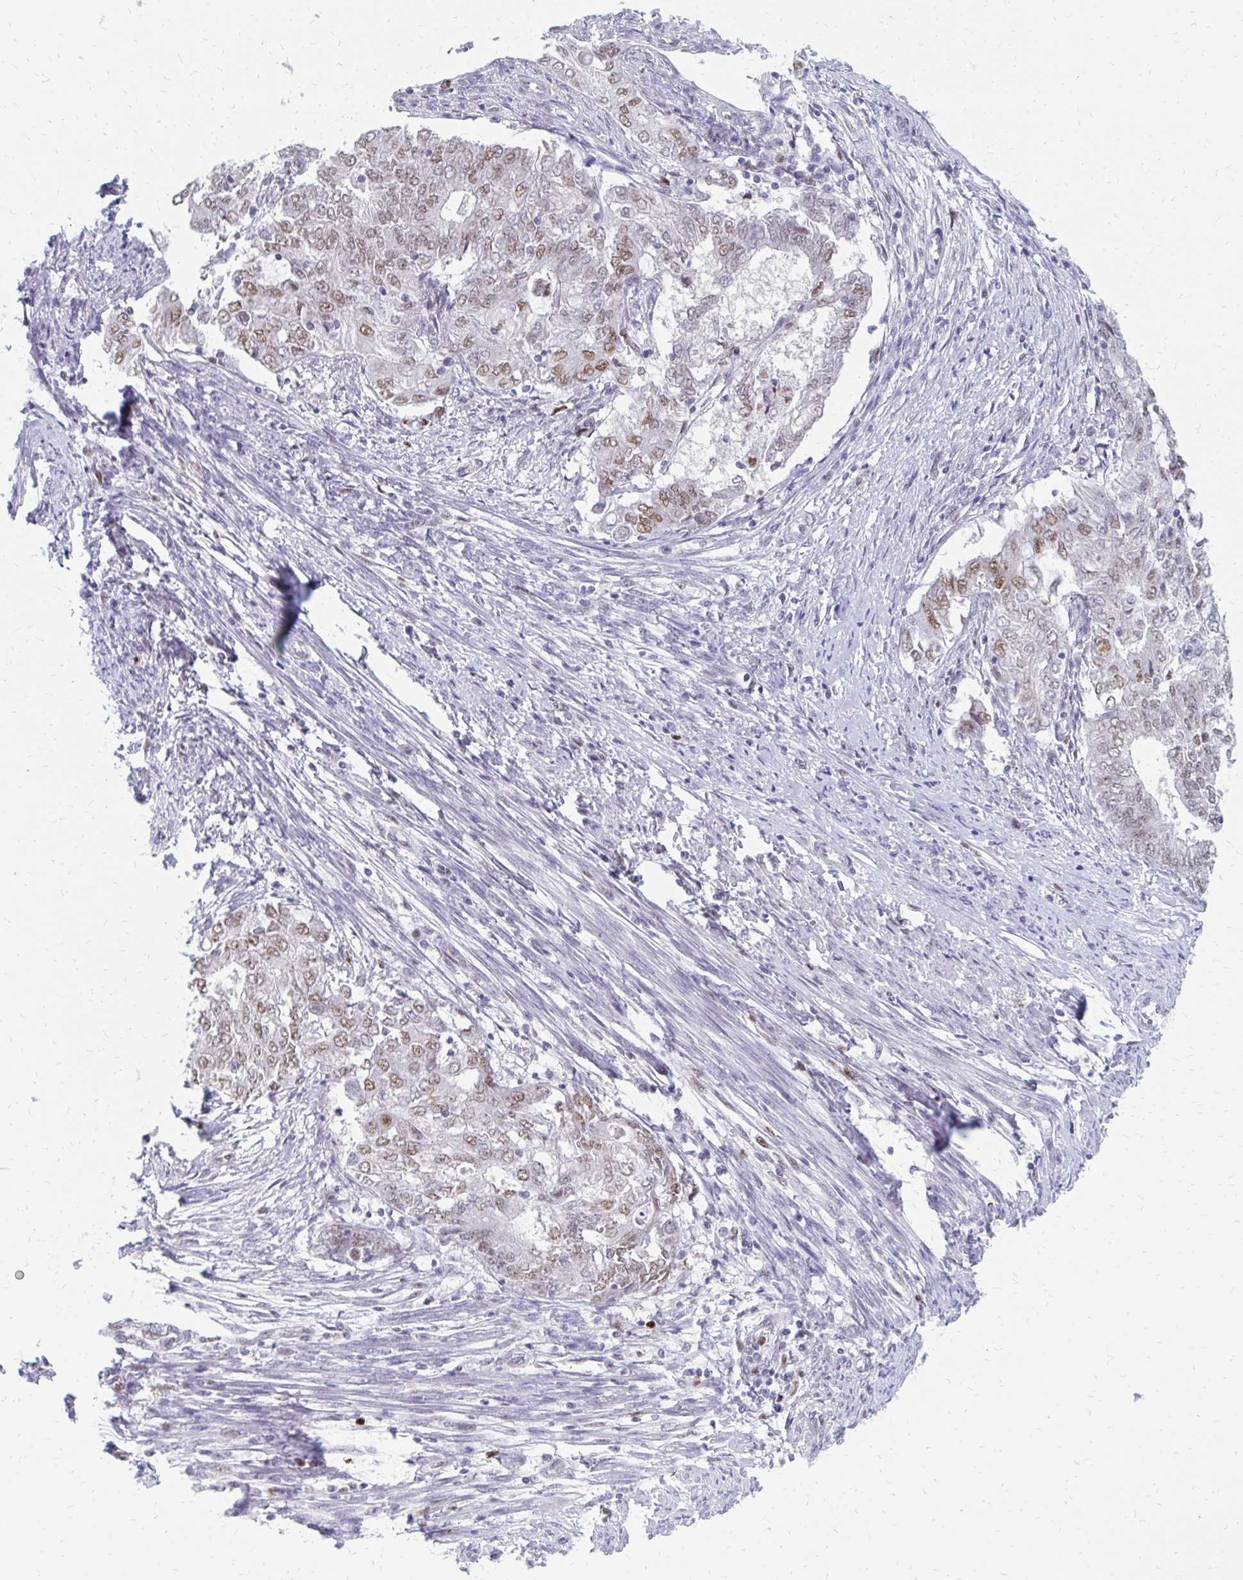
{"staining": {"intensity": "moderate", "quantity": "25%-75%", "location": "nuclear"}, "tissue": "endometrial cancer", "cell_type": "Tumor cells", "image_type": "cancer", "snomed": [{"axis": "morphology", "description": "Adenocarcinoma, NOS"}, {"axis": "topography", "description": "Endometrium"}], "caption": "Endometrial cancer (adenocarcinoma) tissue shows moderate nuclear staining in about 25%-75% of tumor cells", "gene": "PLK3", "patient": {"sex": "female", "age": 62}}